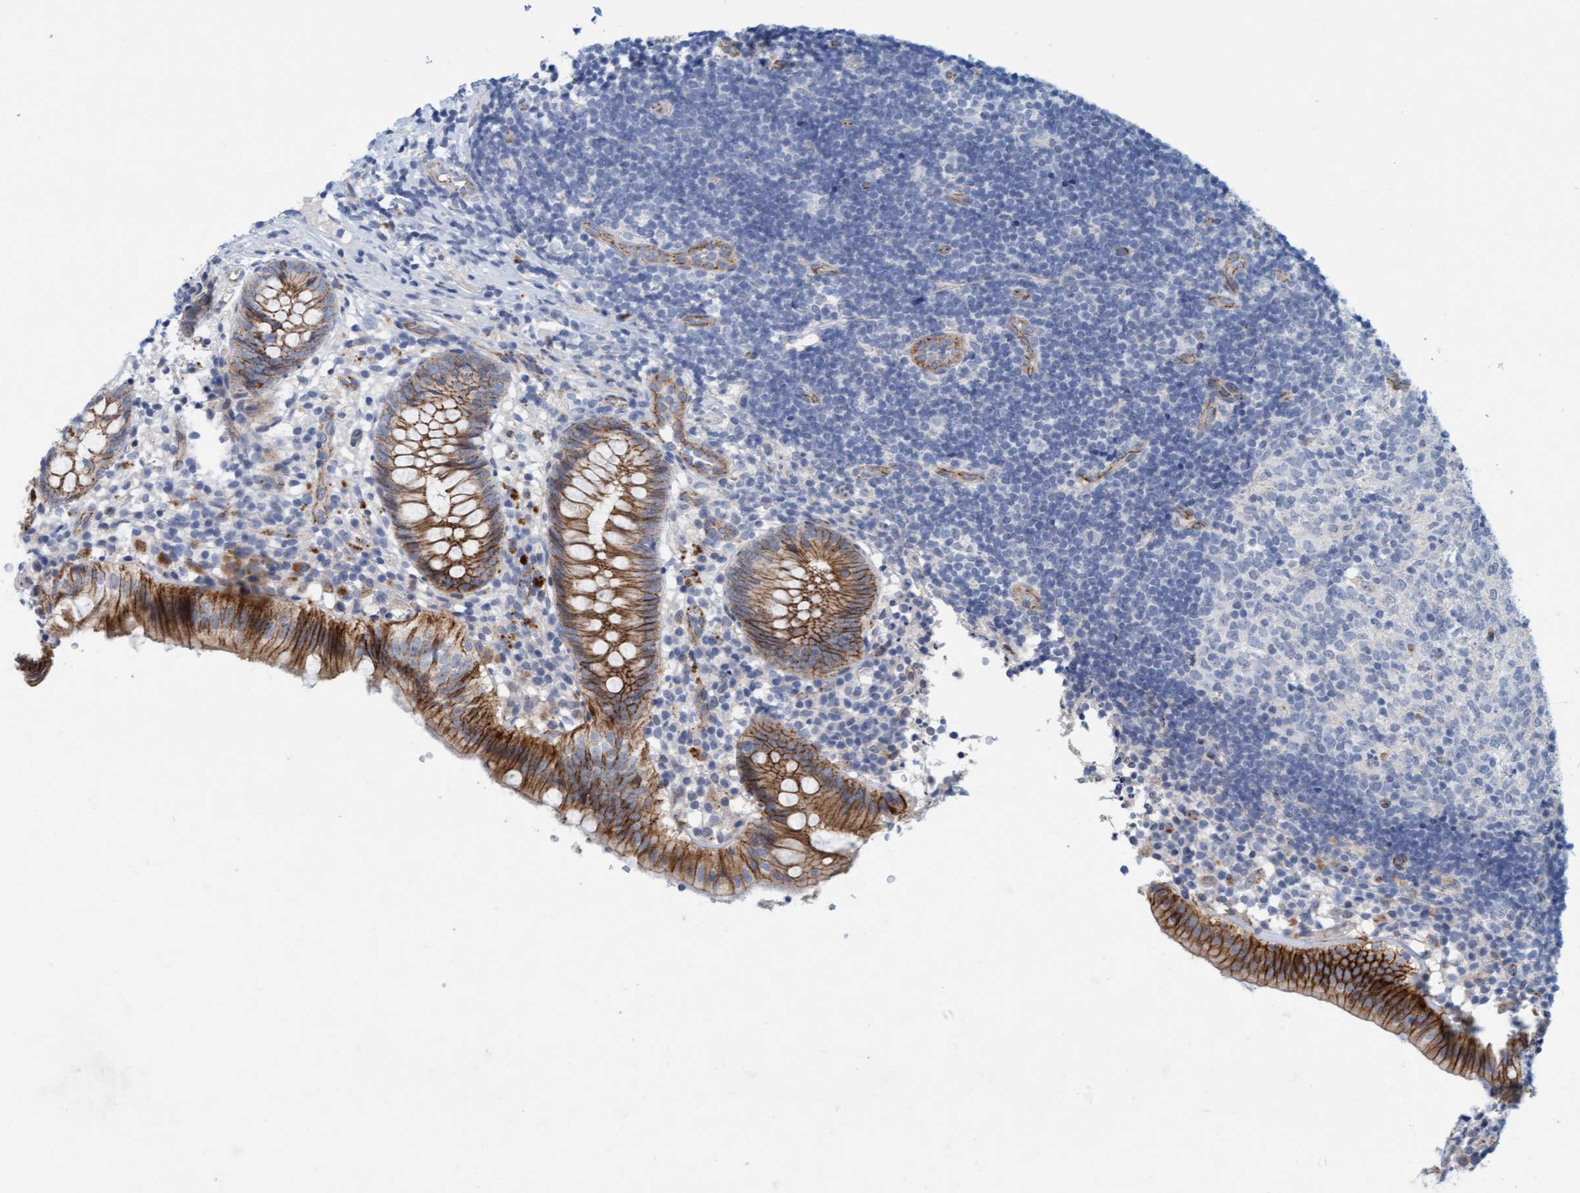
{"staining": {"intensity": "strong", "quantity": "25%-75%", "location": "cytoplasmic/membranous"}, "tissue": "appendix", "cell_type": "Glandular cells", "image_type": "normal", "snomed": [{"axis": "morphology", "description": "Normal tissue, NOS"}, {"axis": "topography", "description": "Appendix"}], "caption": "The immunohistochemical stain labels strong cytoplasmic/membranous positivity in glandular cells of normal appendix. (Brightfield microscopy of DAB IHC at high magnification).", "gene": "KRBA2", "patient": {"sex": "male", "age": 8}}